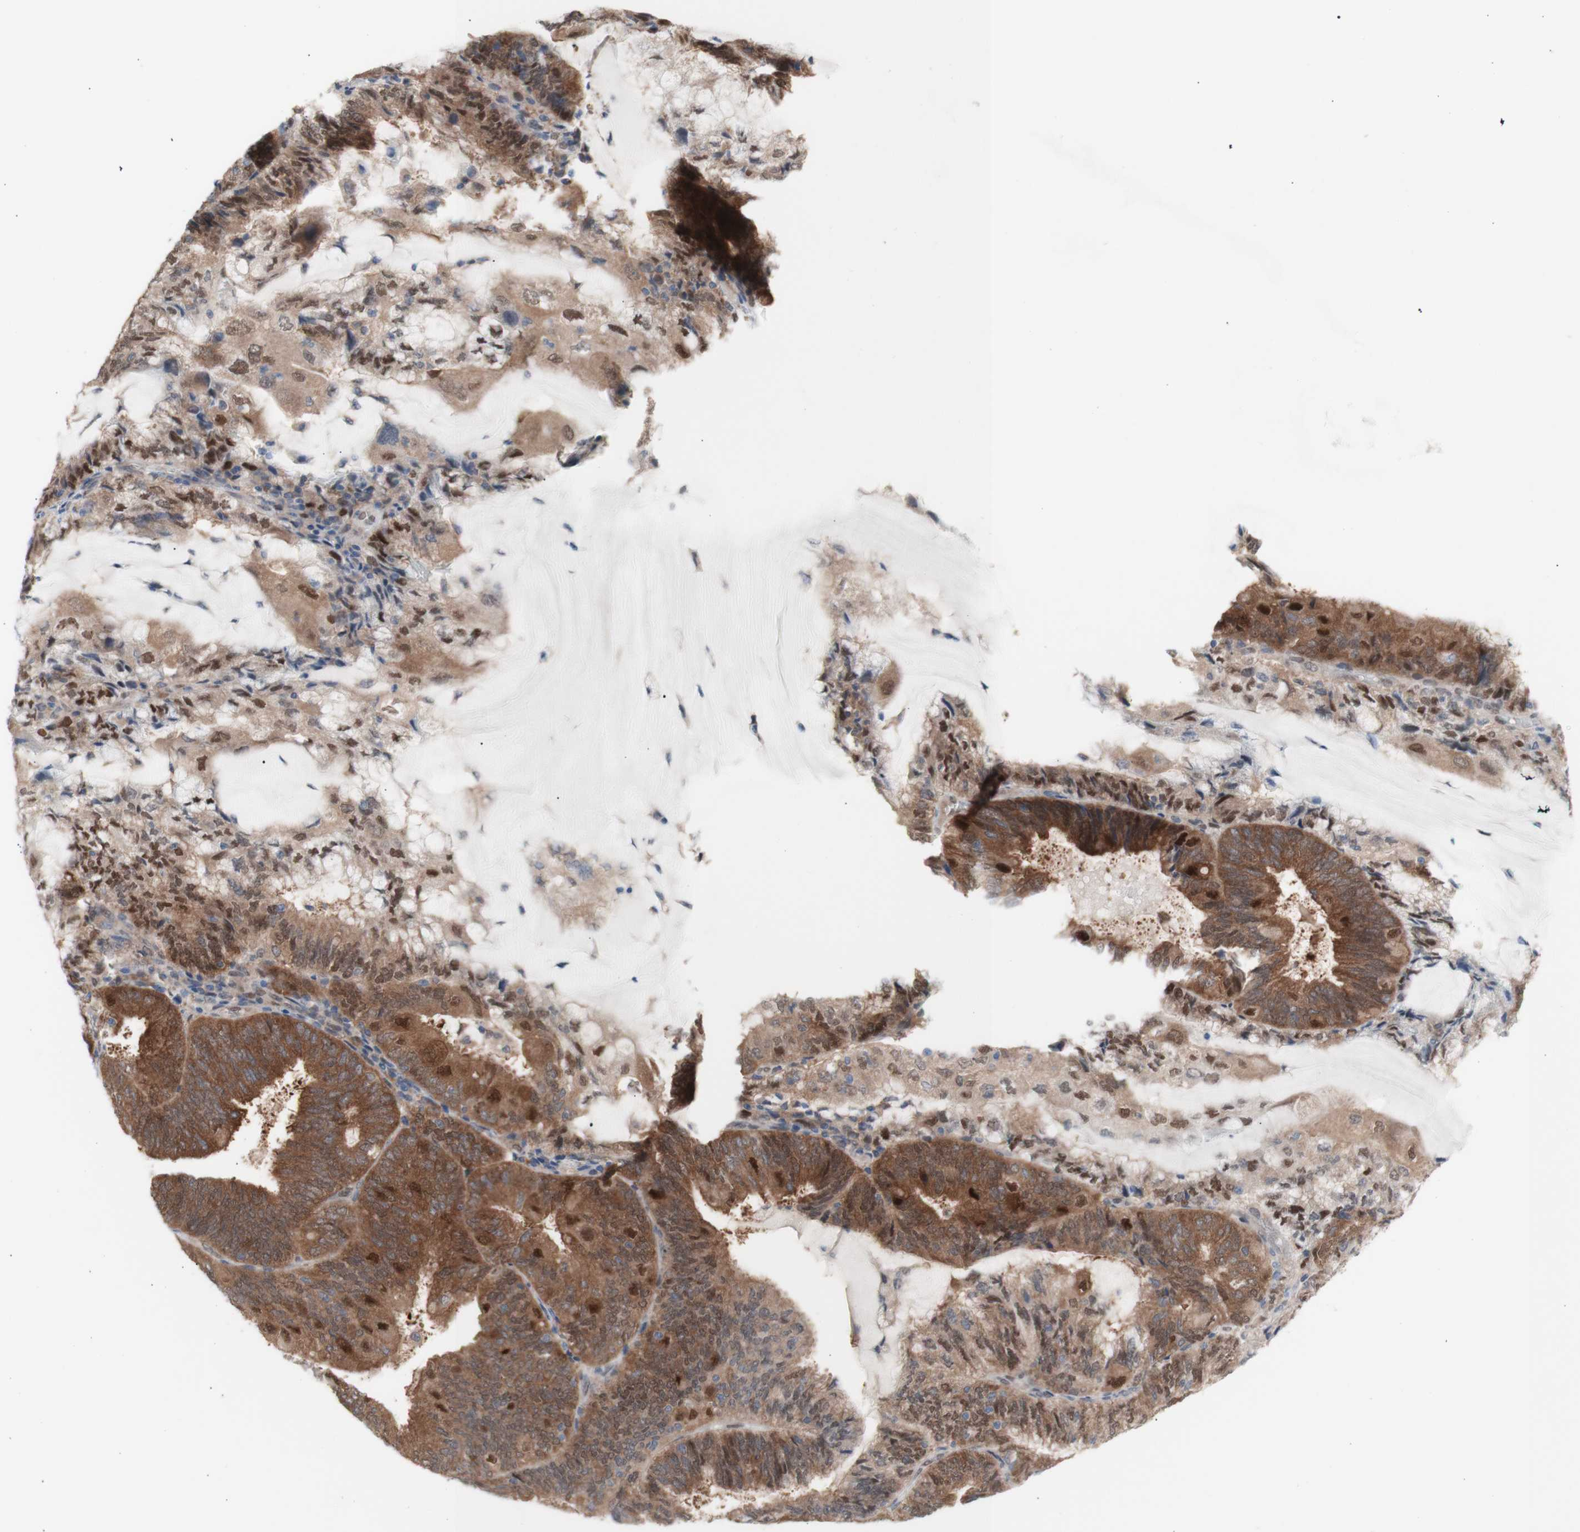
{"staining": {"intensity": "moderate", "quantity": ">75%", "location": "cytoplasmic/membranous,nuclear"}, "tissue": "endometrial cancer", "cell_type": "Tumor cells", "image_type": "cancer", "snomed": [{"axis": "morphology", "description": "Adenocarcinoma, NOS"}, {"axis": "topography", "description": "Endometrium"}], "caption": "Immunohistochemistry (IHC) of endometrial adenocarcinoma shows medium levels of moderate cytoplasmic/membranous and nuclear staining in approximately >75% of tumor cells.", "gene": "PRMT5", "patient": {"sex": "female", "age": 81}}